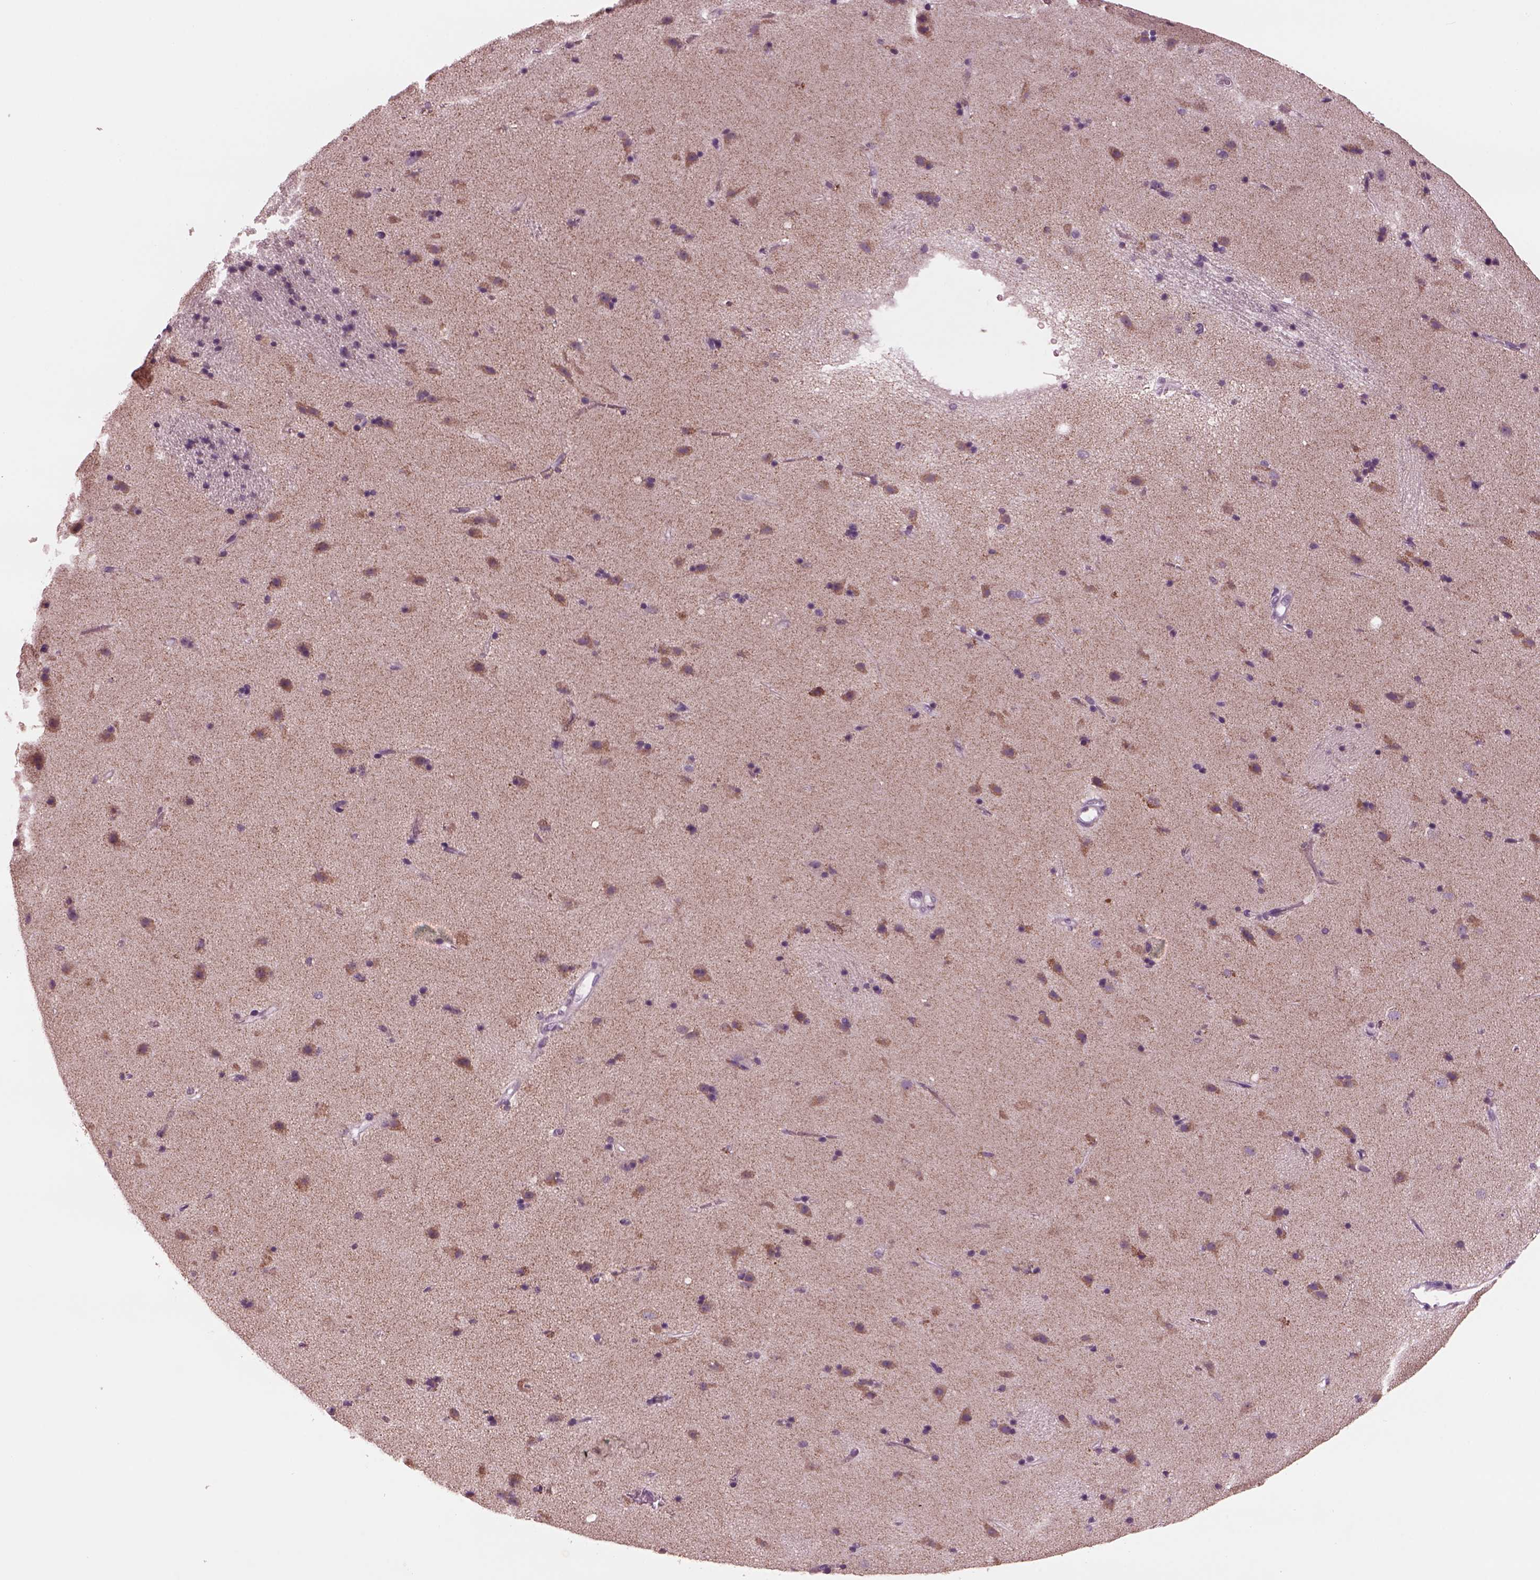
{"staining": {"intensity": "negative", "quantity": "none", "location": "none"}, "tissue": "caudate", "cell_type": "Glial cells", "image_type": "normal", "snomed": [{"axis": "morphology", "description": "Normal tissue, NOS"}, {"axis": "topography", "description": "Lateral ventricle wall"}], "caption": "The histopathology image displays no staining of glial cells in normal caudate.", "gene": "AP4M1", "patient": {"sex": "female", "age": 71}}